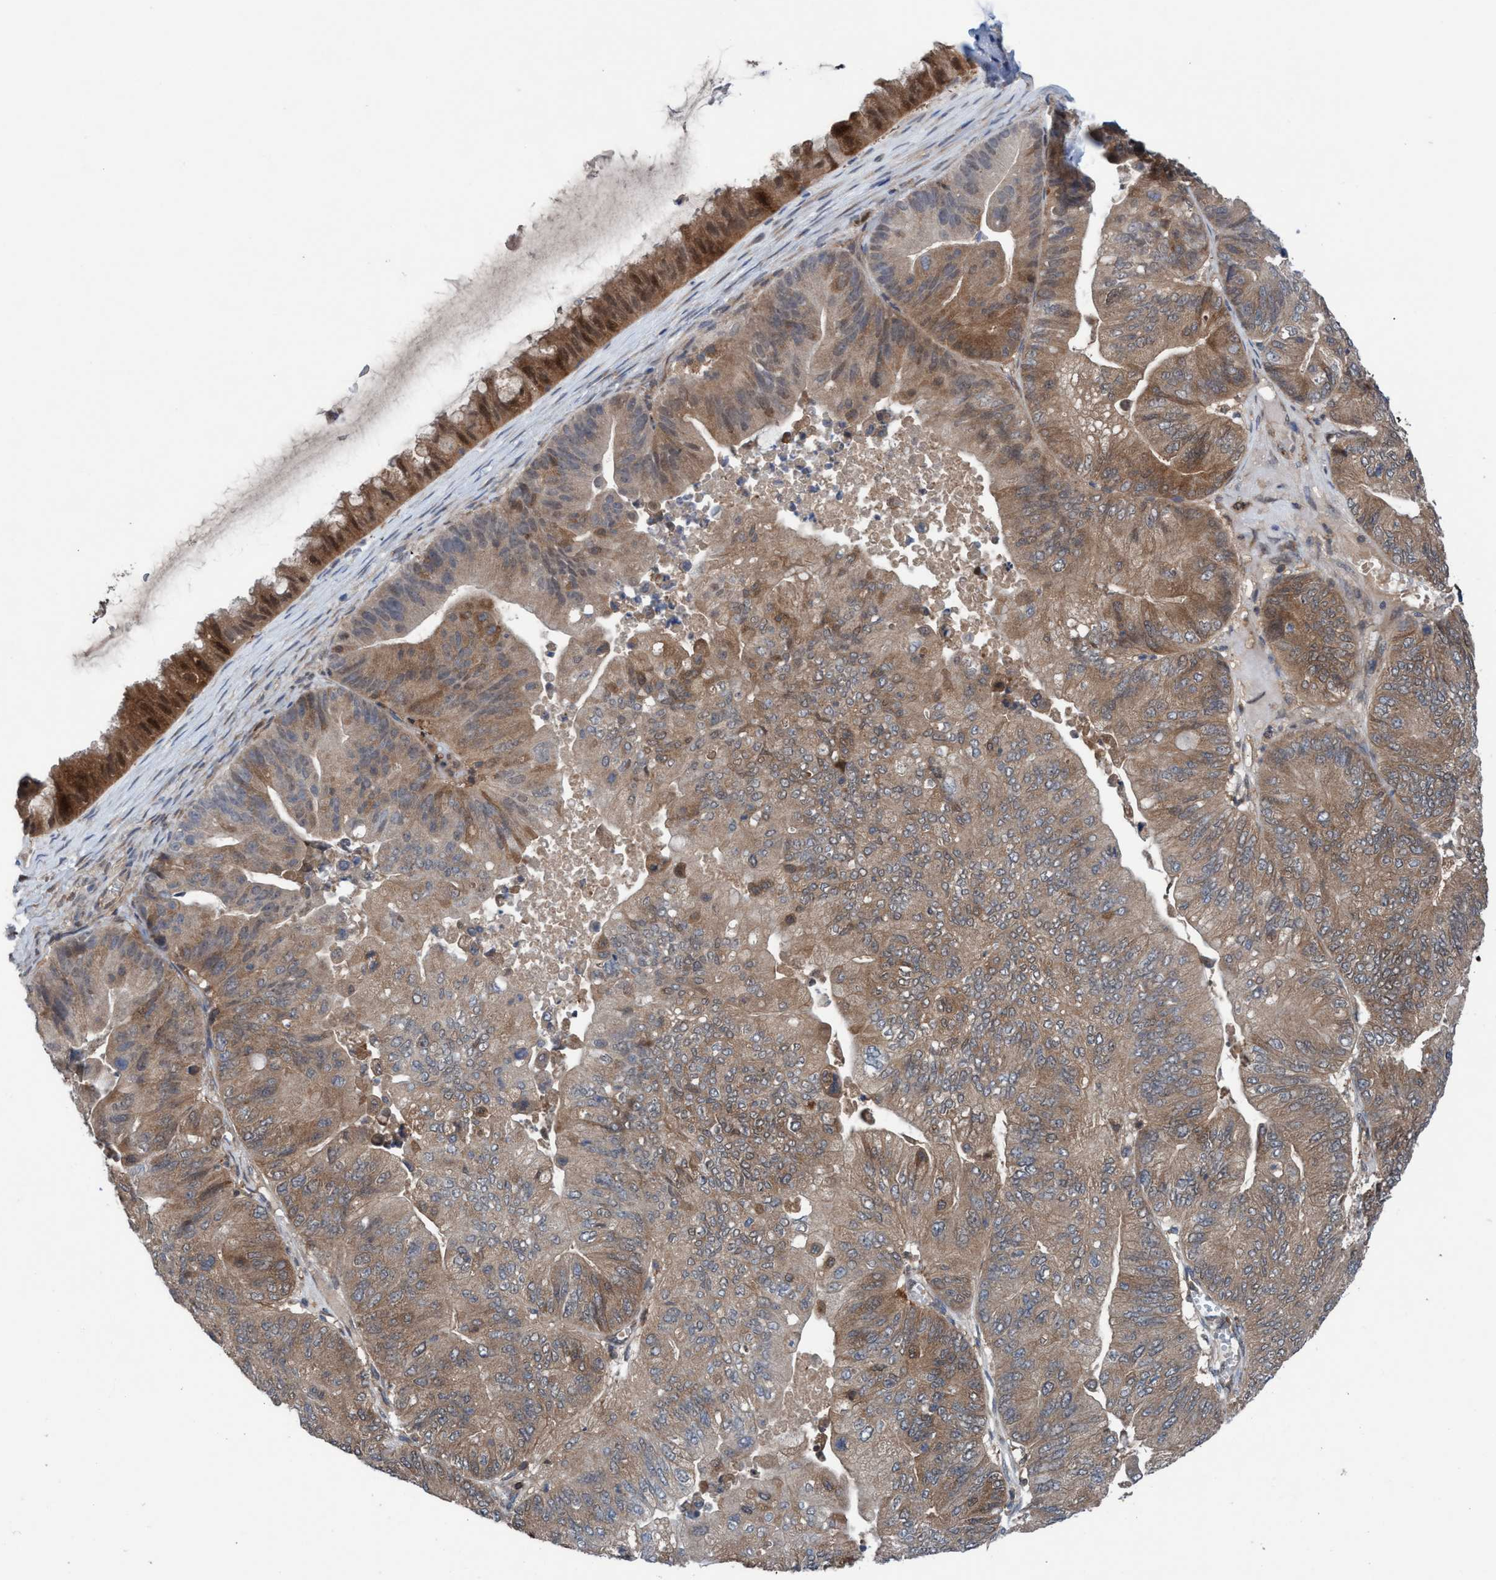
{"staining": {"intensity": "moderate", "quantity": ">75%", "location": "cytoplasmic/membranous"}, "tissue": "ovarian cancer", "cell_type": "Tumor cells", "image_type": "cancer", "snomed": [{"axis": "morphology", "description": "Cystadenocarcinoma, mucinous, NOS"}, {"axis": "topography", "description": "Ovary"}], "caption": "Immunohistochemical staining of human ovarian cancer (mucinous cystadenocarcinoma) displays medium levels of moderate cytoplasmic/membranous protein positivity in approximately >75% of tumor cells. (Stains: DAB (3,3'-diaminobenzidine) in brown, nuclei in blue, Microscopy: brightfield microscopy at high magnification).", "gene": "GLOD4", "patient": {"sex": "female", "age": 61}}